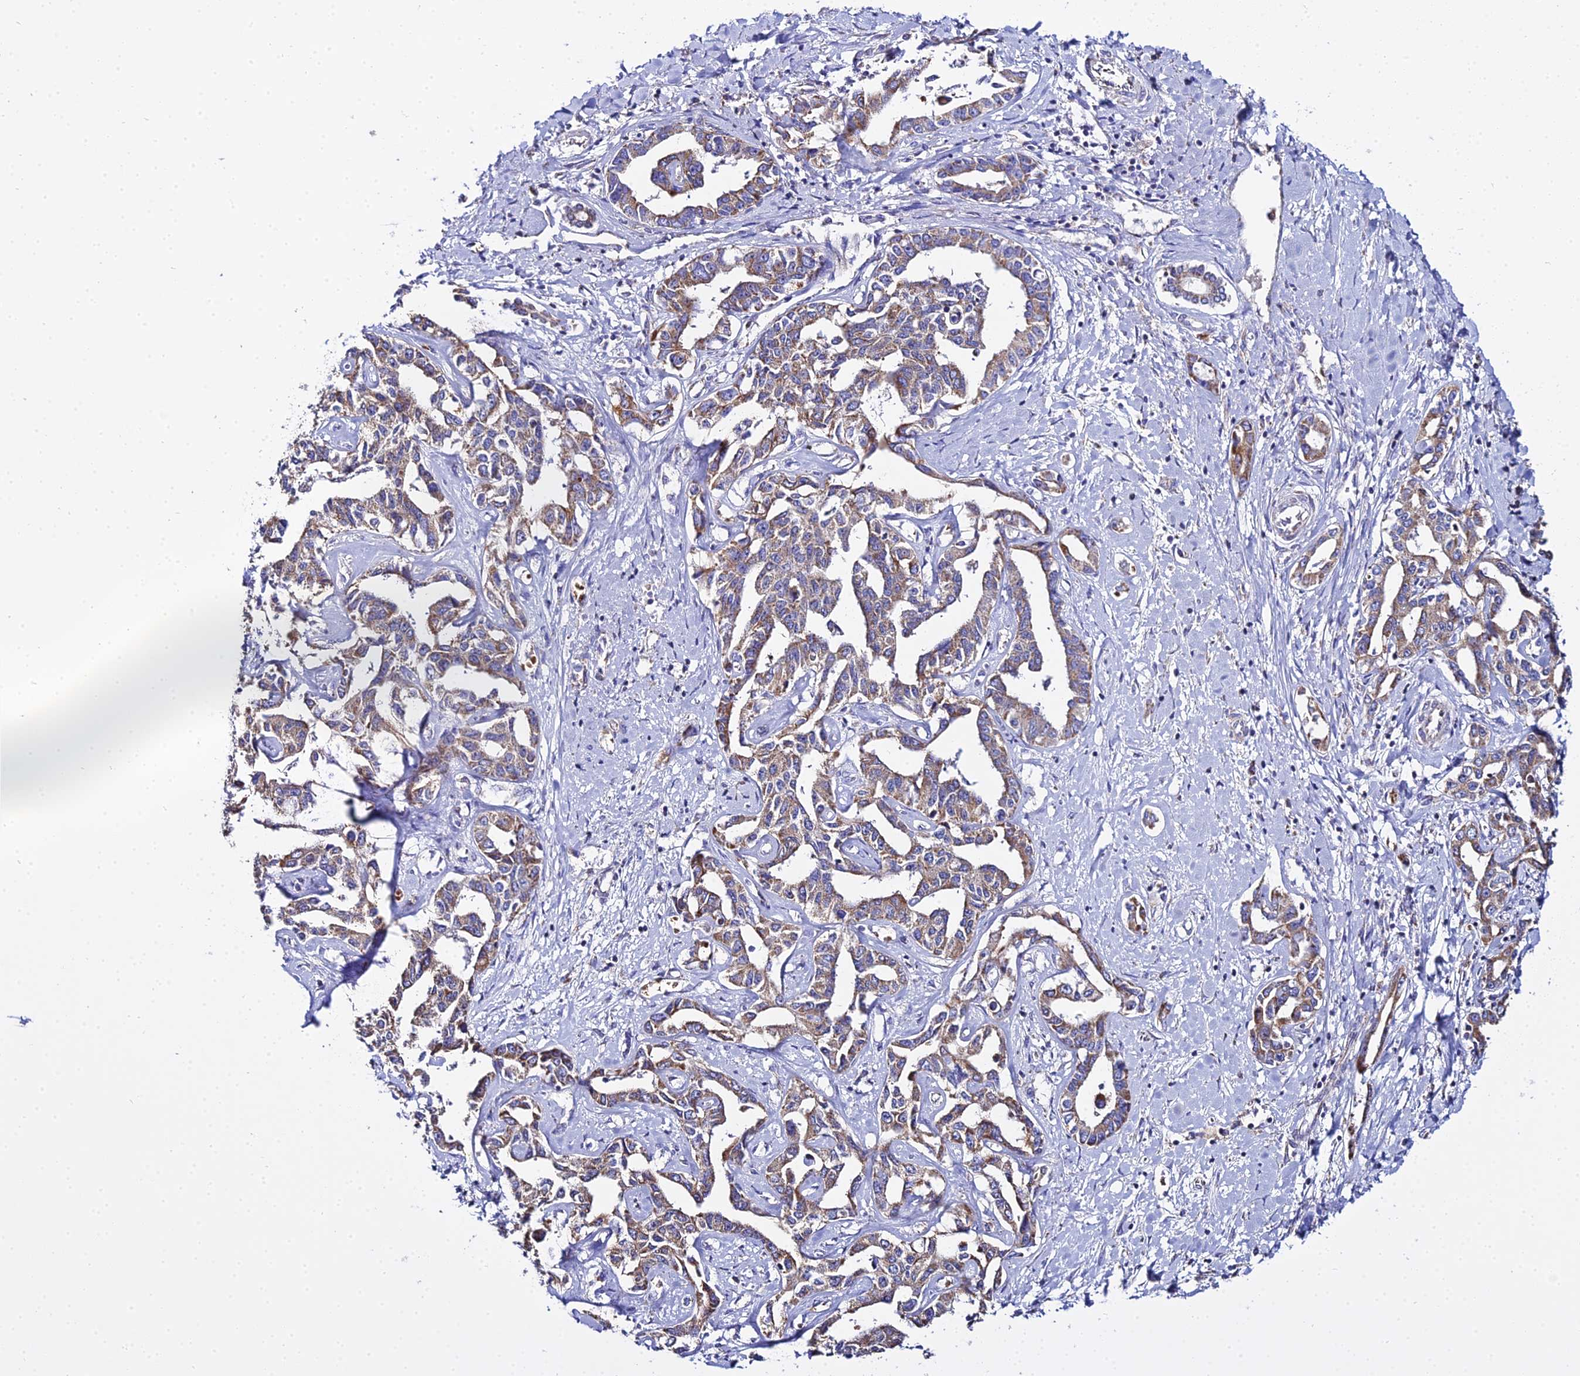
{"staining": {"intensity": "moderate", "quantity": ">75%", "location": "cytoplasmic/membranous"}, "tissue": "liver cancer", "cell_type": "Tumor cells", "image_type": "cancer", "snomed": [{"axis": "morphology", "description": "Cholangiocarcinoma"}, {"axis": "topography", "description": "Liver"}], "caption": "Liver cholangiocarcinoma stained with a protein marker displays moderate staining in tumor cells.", "gene": "TYW5", "patient": {"sex": "male", "age": 59}}